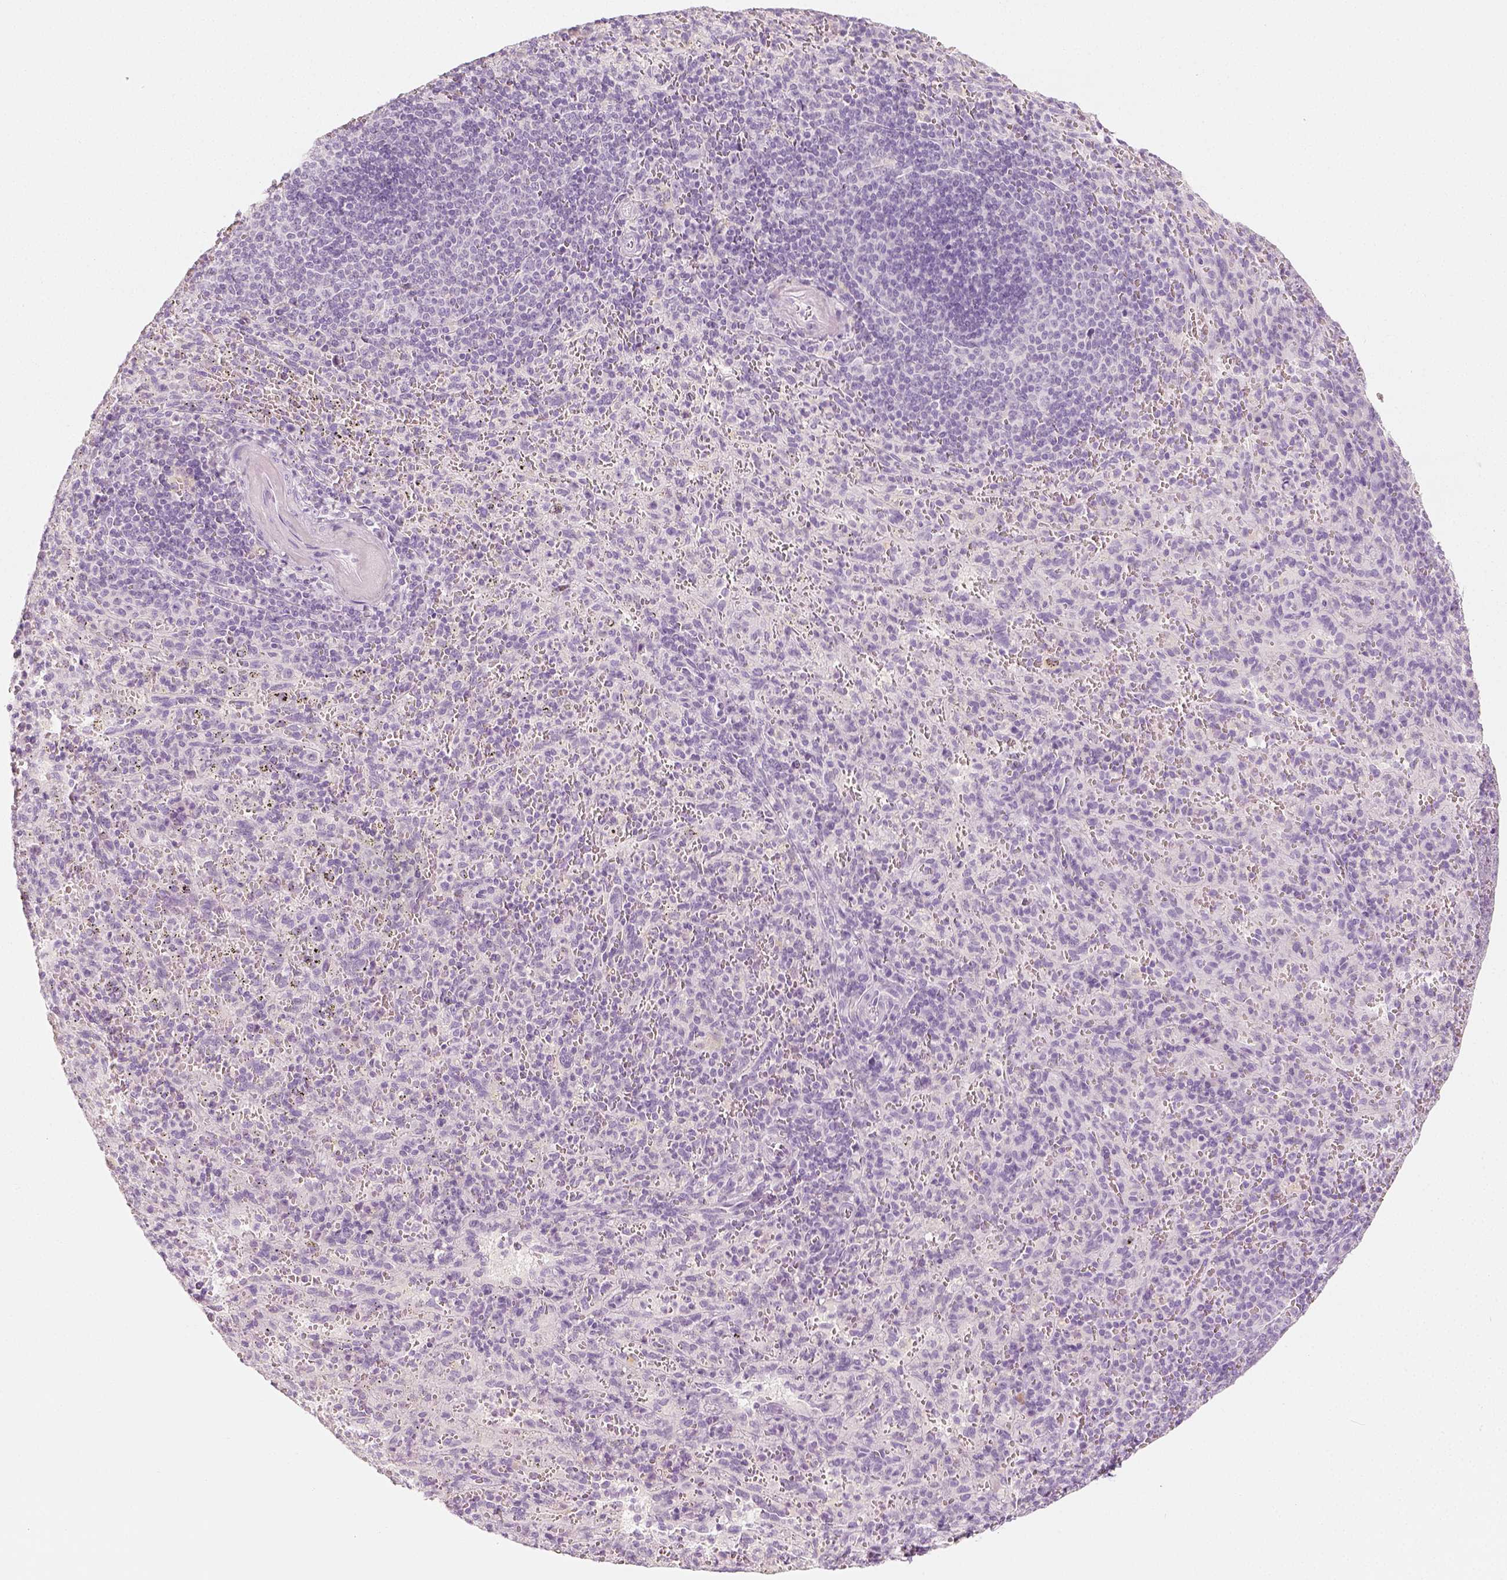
{"staining": {"intensity": "negative", "quantity": "none", "location": "none"}, "tissue": "spleen", "cell_type": "Cells in red pulp", "image_type": "normal", "snomed": [{"axis": "morphology", "description": "Normal tissue, NOS"}, {"axis": "topography", "description": "Spleen"}], "caption": "Immunohistochemical staining of benign spleen demonstrates no significant expression in cells in red pulp.", "gene": "NECAB2", "patient": {"sex": "male", "age": 57}}